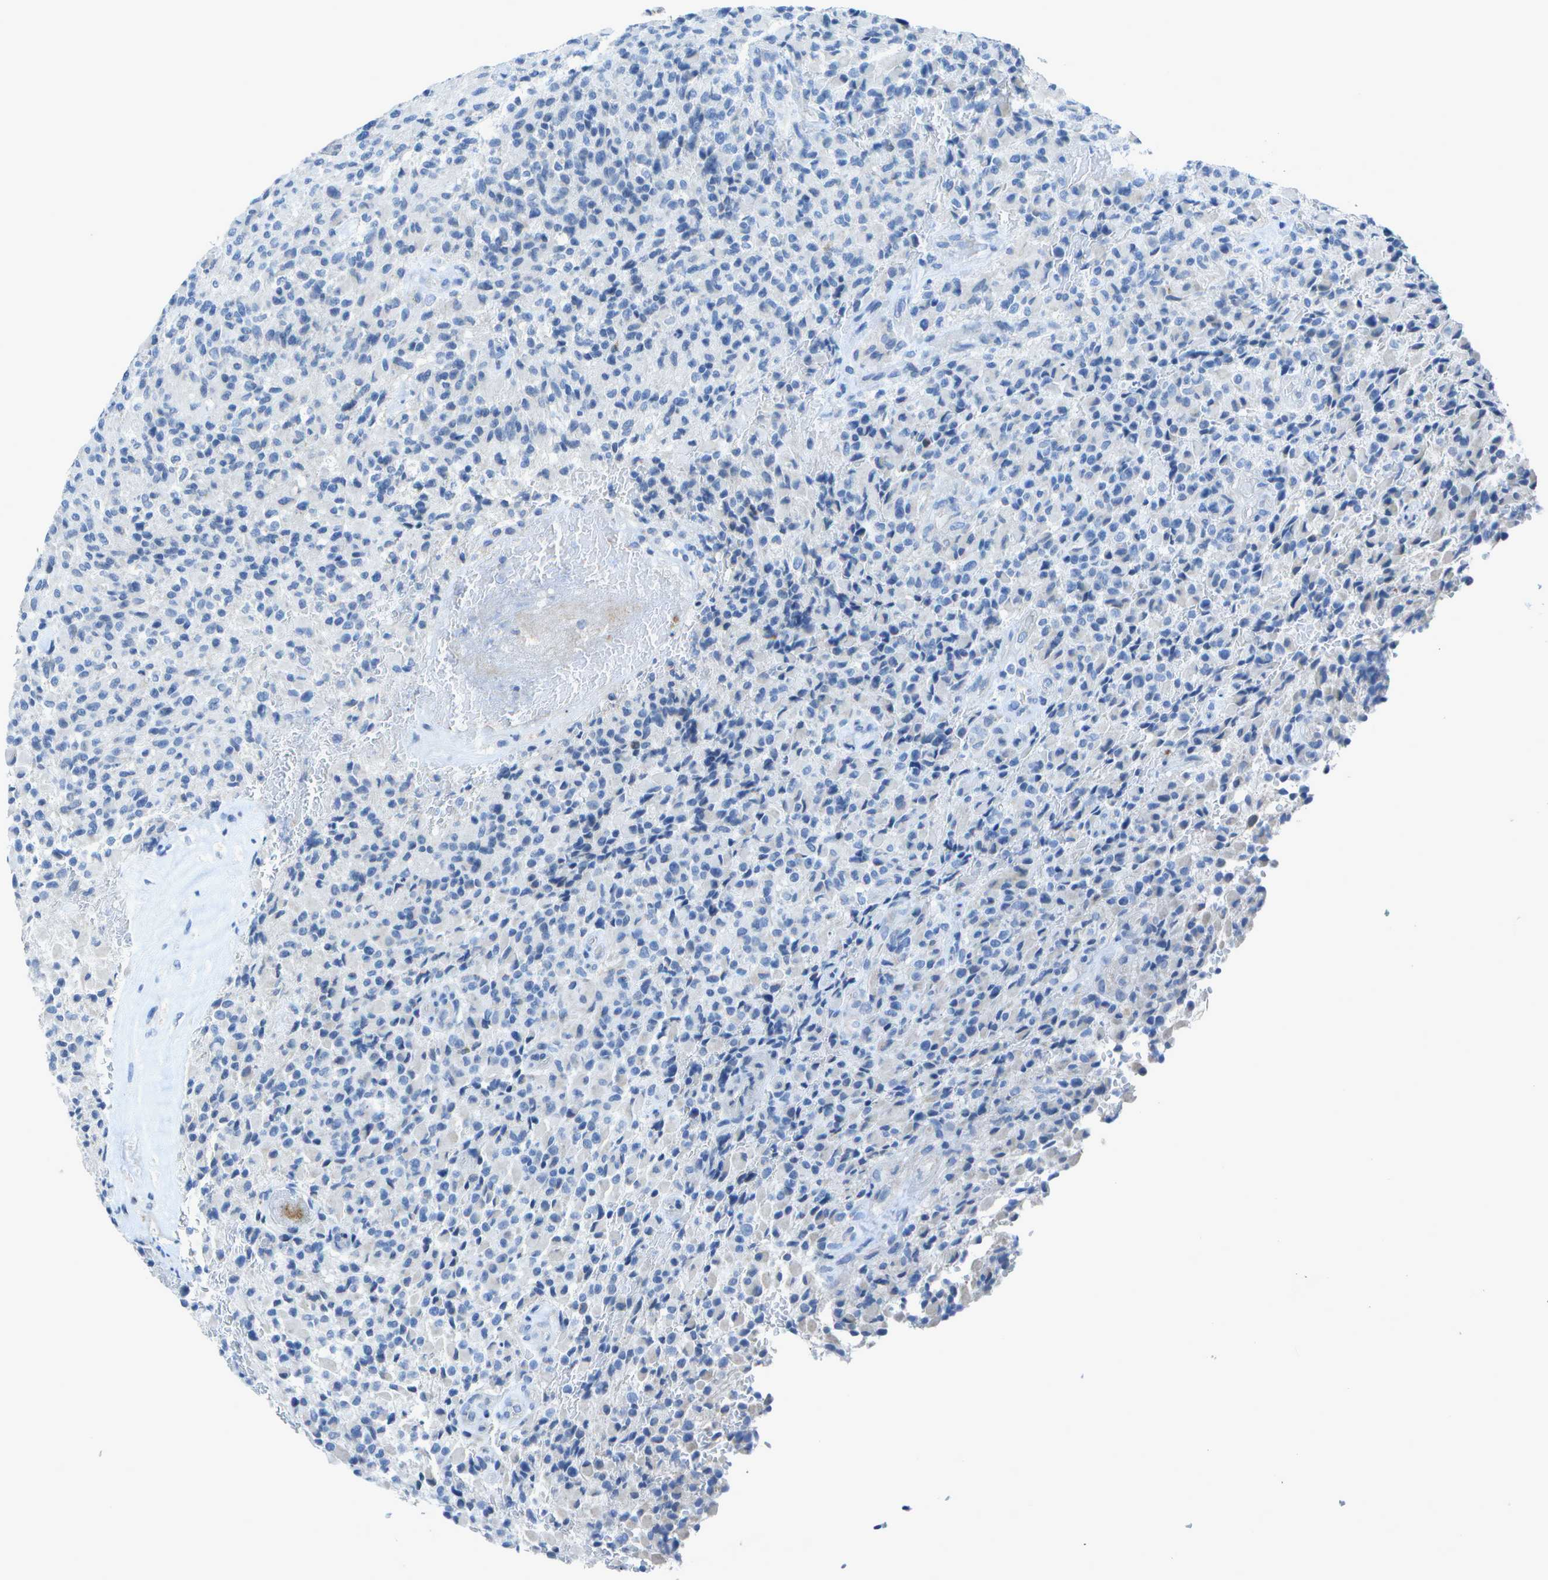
{"staining": {"intensity": "negative", "quantity": "none", "location": "none"}, "tissue": "glioma", "cell_type": "Tumor cells", "image_type": "cancer", "snomed": [{"axis": "morphology", "description": "Glioma, malignant, High grade"}, {"axis": "topography", "description": "Brain"}], "caption": "Malignant high-grade glioma stained for a protein using immunohistochemistry (IHC) exhibits no staining tumor cells.", "gene": "DCT", "patient": {"sex": "male", "age": 71}}